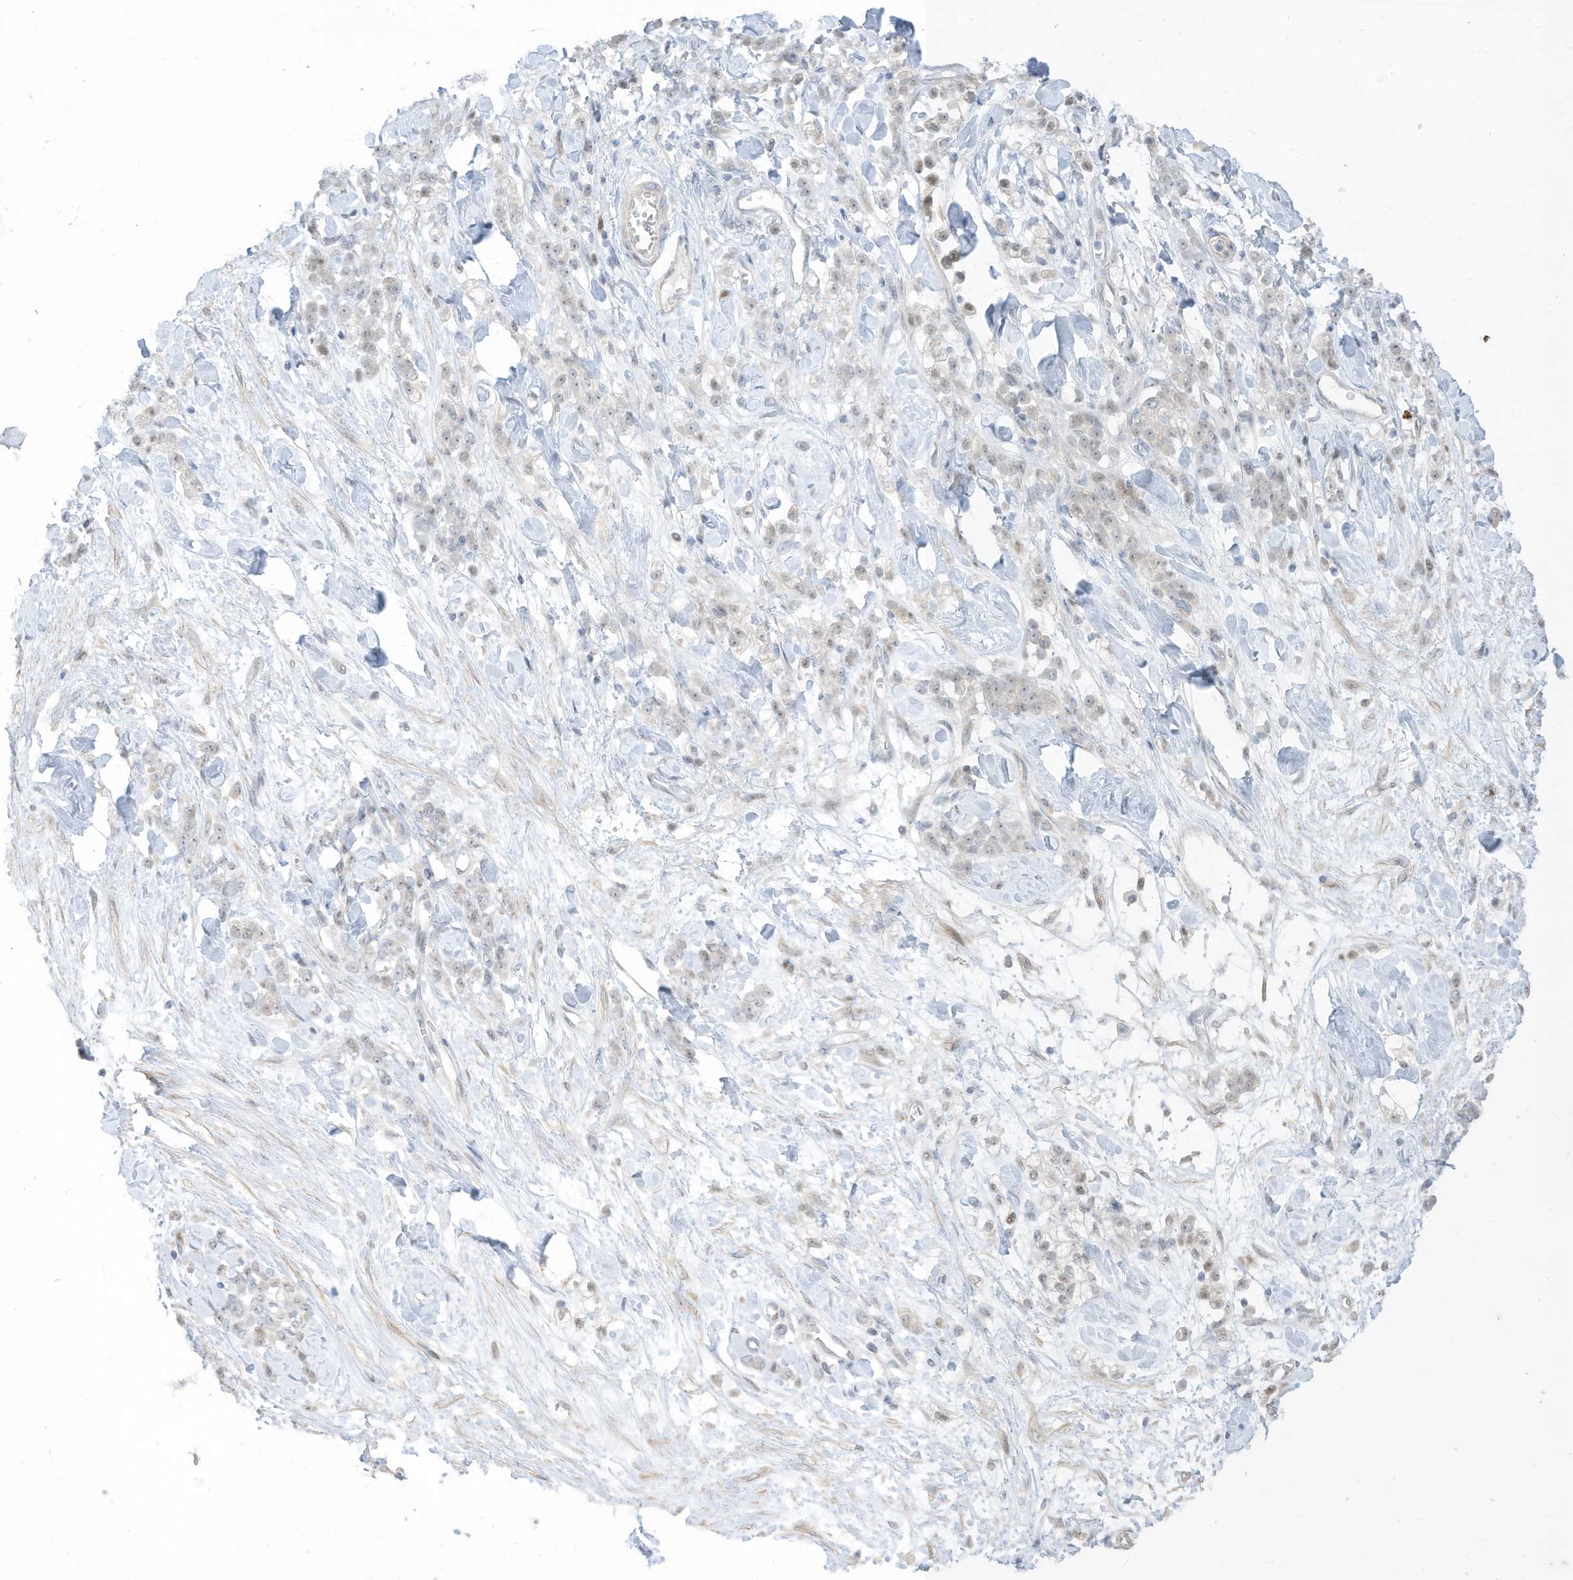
{"staining": {"intensity": "weak", "quantity": ">75%", "location": "nuclear"}, "tissue": "stomach cancer", "cell_type": "Tumor cells", "image_type": "cancer", "snomed": [{"axis": "morphology", "description": "Normal tissue, NOS"}, {"axis": "morphology", "description": "Adenocarcinoma, NOS"}, {"axis": "topography", "description": "Stomach"}], "caption": "Immunohistochemical staining of stomach adenocarcinoma demonstrates low levels of weak nuclear protein positivity in approximately >75% of tumor cells. Nuclei are stained in blue.", "gene": "ASPRV1", "patient": {"sex": "male", "age": 82}}